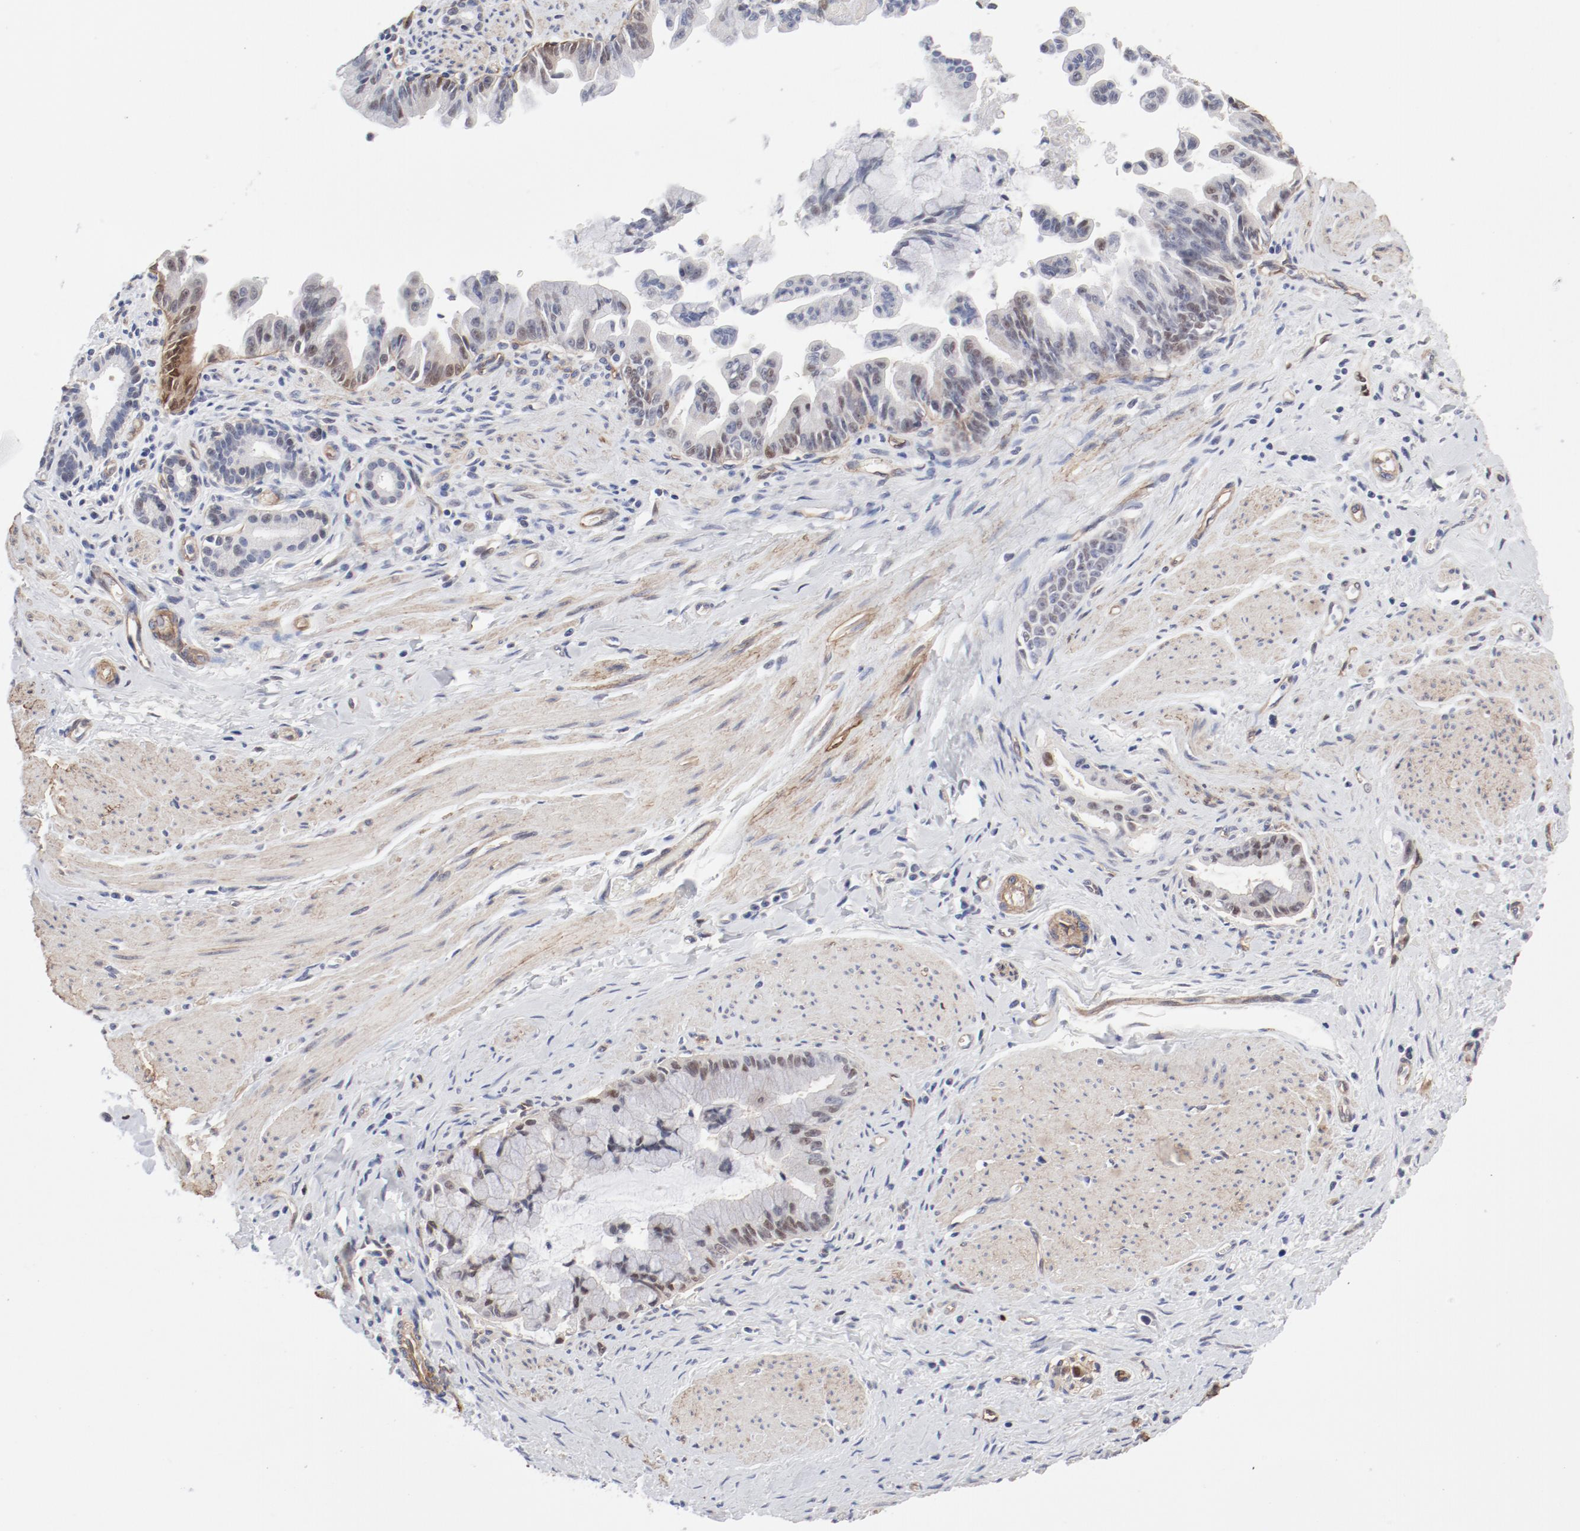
{"staining": {"intensity": "negative", "quantity": "none", "location": "none"}, "tissue": "pancreatic cancer", "cell_type": "Tumor cells", "image_type": "cancer", "snomed": [{"axis": "morphology", "description": "Adenocarcinoma, NOS"}, {"axis": "topography", "description": "Pancreas"}], "caption": "Tumor cells show no significant protein expression in adenocarcinoma (pancreatic). (Stains: DAB (3,3'-diaminobenzidine) immunohistochemistry (IHC) with hematoxylin counter stain, Microscopy: brightfield microscopy at high magnification).", "gene": "MAGED4", "patient": {"sex": "male", "age": 59}}